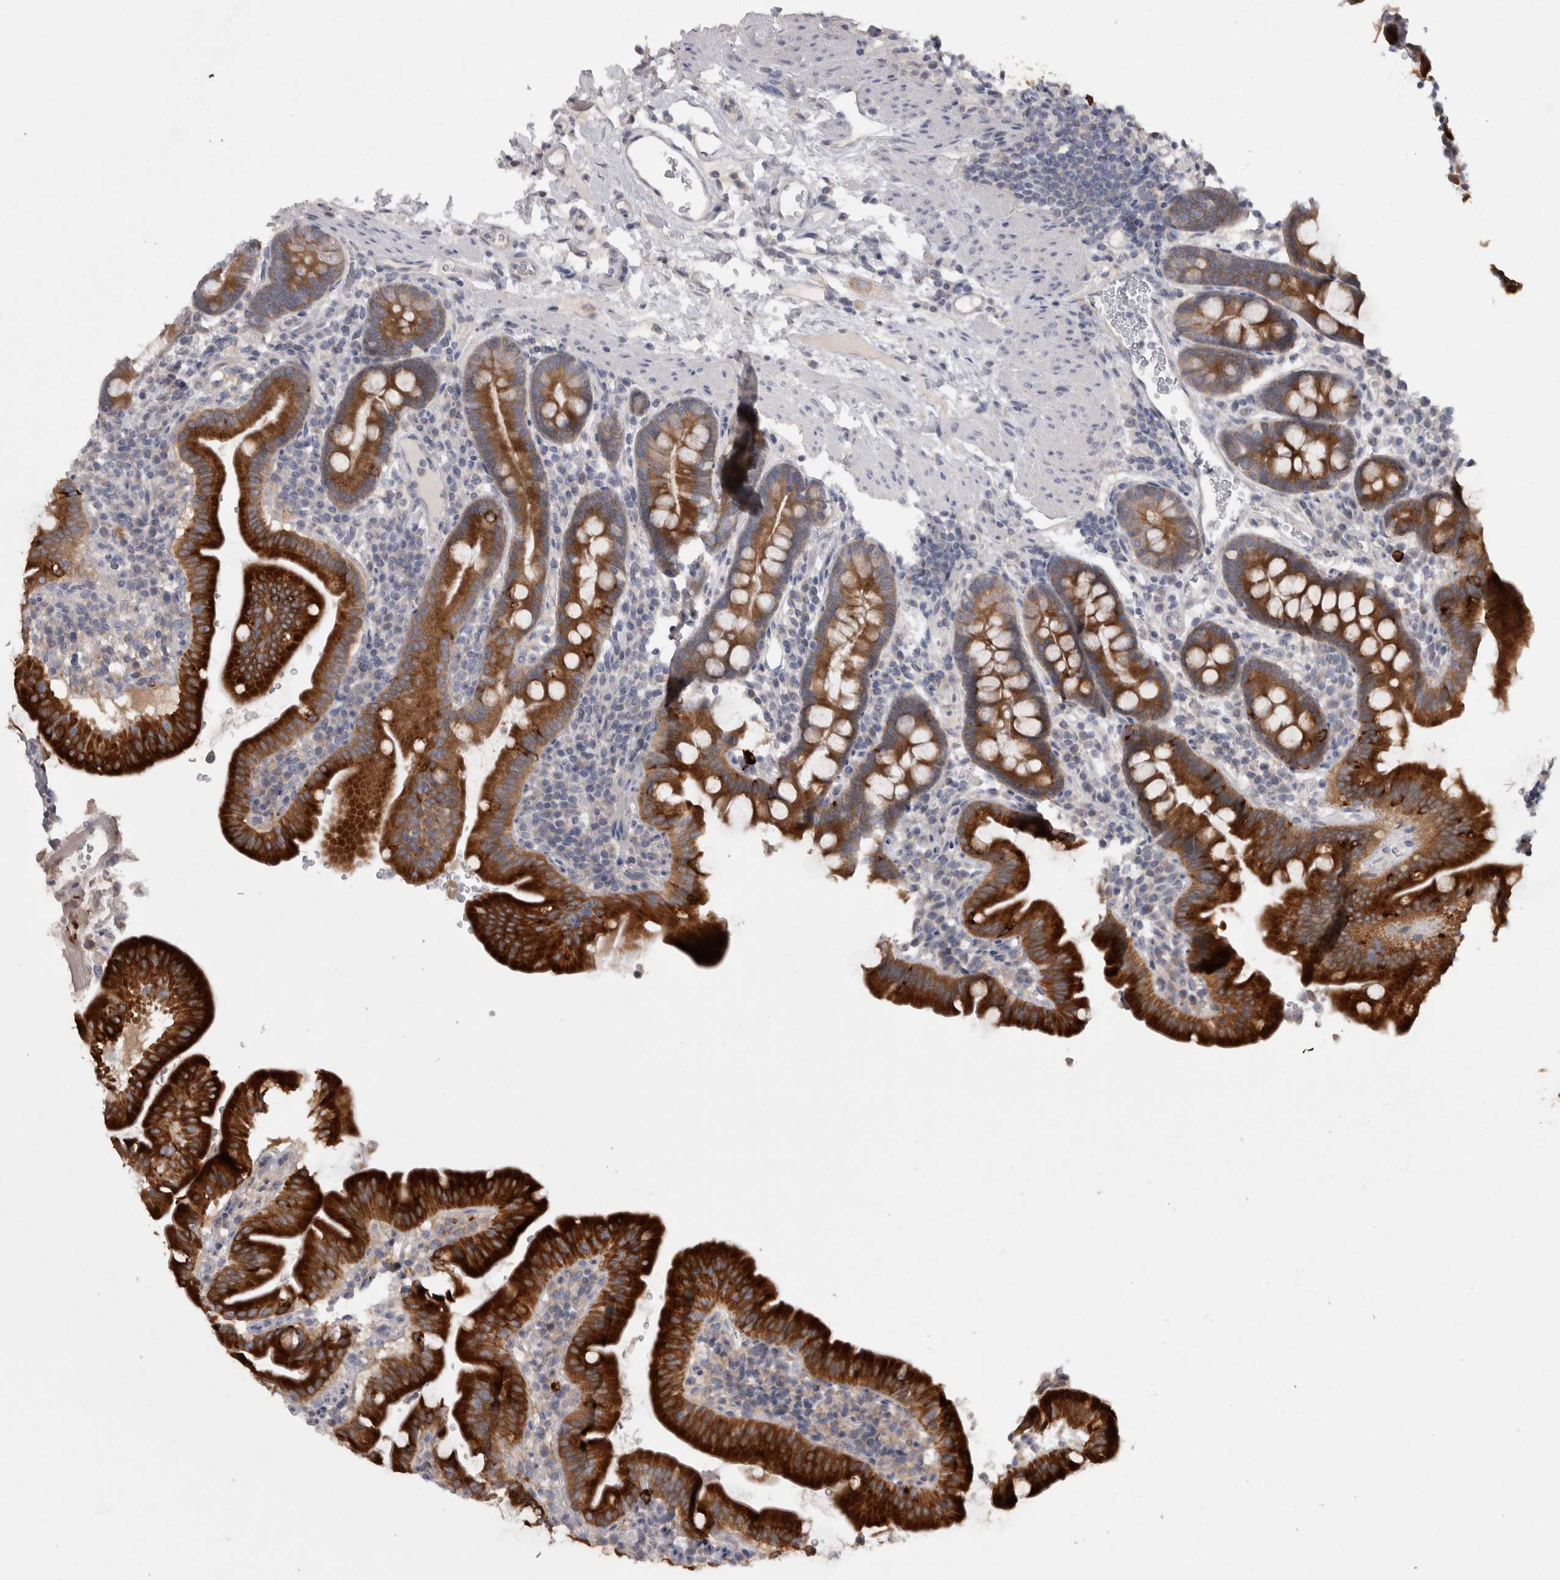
{"staining": {"intensity": "strong", "quantity": ">75%", "location": "cytoplasmic/membranous"}, "tissue": "duodenum", "cell_type": "Glandular cells", "image_type": "normal", "snomed": [{"axis": "morphology", "description": "Normal tissue, NOS"}, {"axis": "morphology", "description": "Adenocarcinoma, NOS"}, {"axis": "topography", "description": "Pancreas"}, {"axis": "topography", "description": "Duodenum"}], "caption": "A micrograph showing strong cytoplasmic/membranous expression in about >75% of glandular cells in benign duodenum, as visualized by brown immunohistochemical staining.", "gene": "LRRC40", "patient": {"sex": "male", "age": 50}}